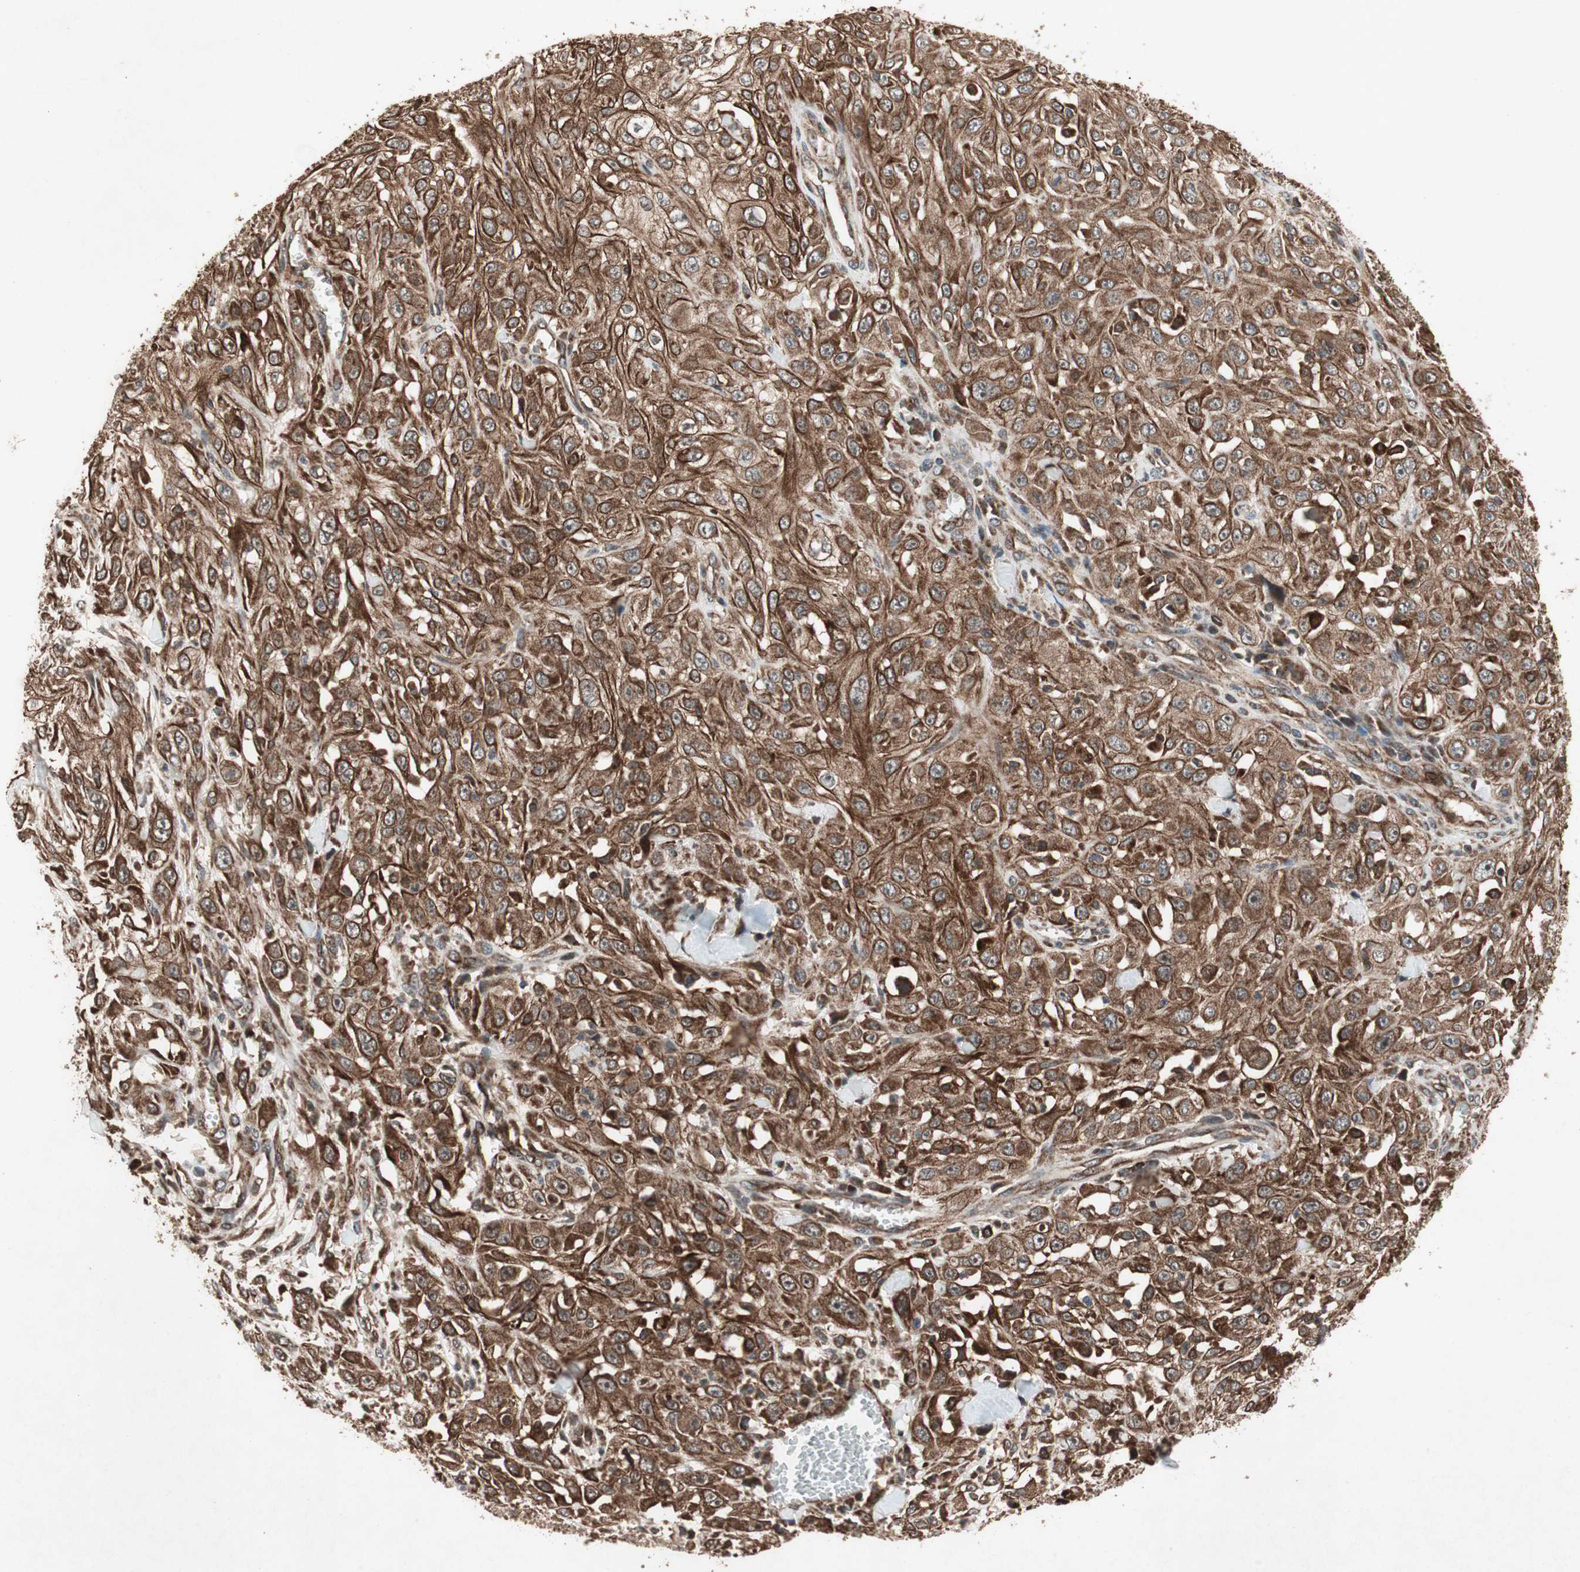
{"staining": {"intensity": "strong", "quantity": ">75%", "location": "cytoplasmic/membranous"}, "tissue": "skin cancer", "cell_type": "Tumor cells", "image_type": "cancer", "snomed": [{"axis": "morphology", "description": "Squamous cell carcinoma, NOS"}, {"axis": "morphology", "description": "Squamous cell carcinoma, metastatic, NOS"}, {"axis": "topography", "description": "Skin"}, {"axis": "topography", "description": "Lymph node"}], "caption": "IHC (DAB) staining of metastatic squamous cell carcinoma (skin) exhibits strong cytoplasmic/membranous protein staining in approximately >75% of tumor cells.", "gene": "RAB1A", "patient": {"sex": "male", "age": 75}}